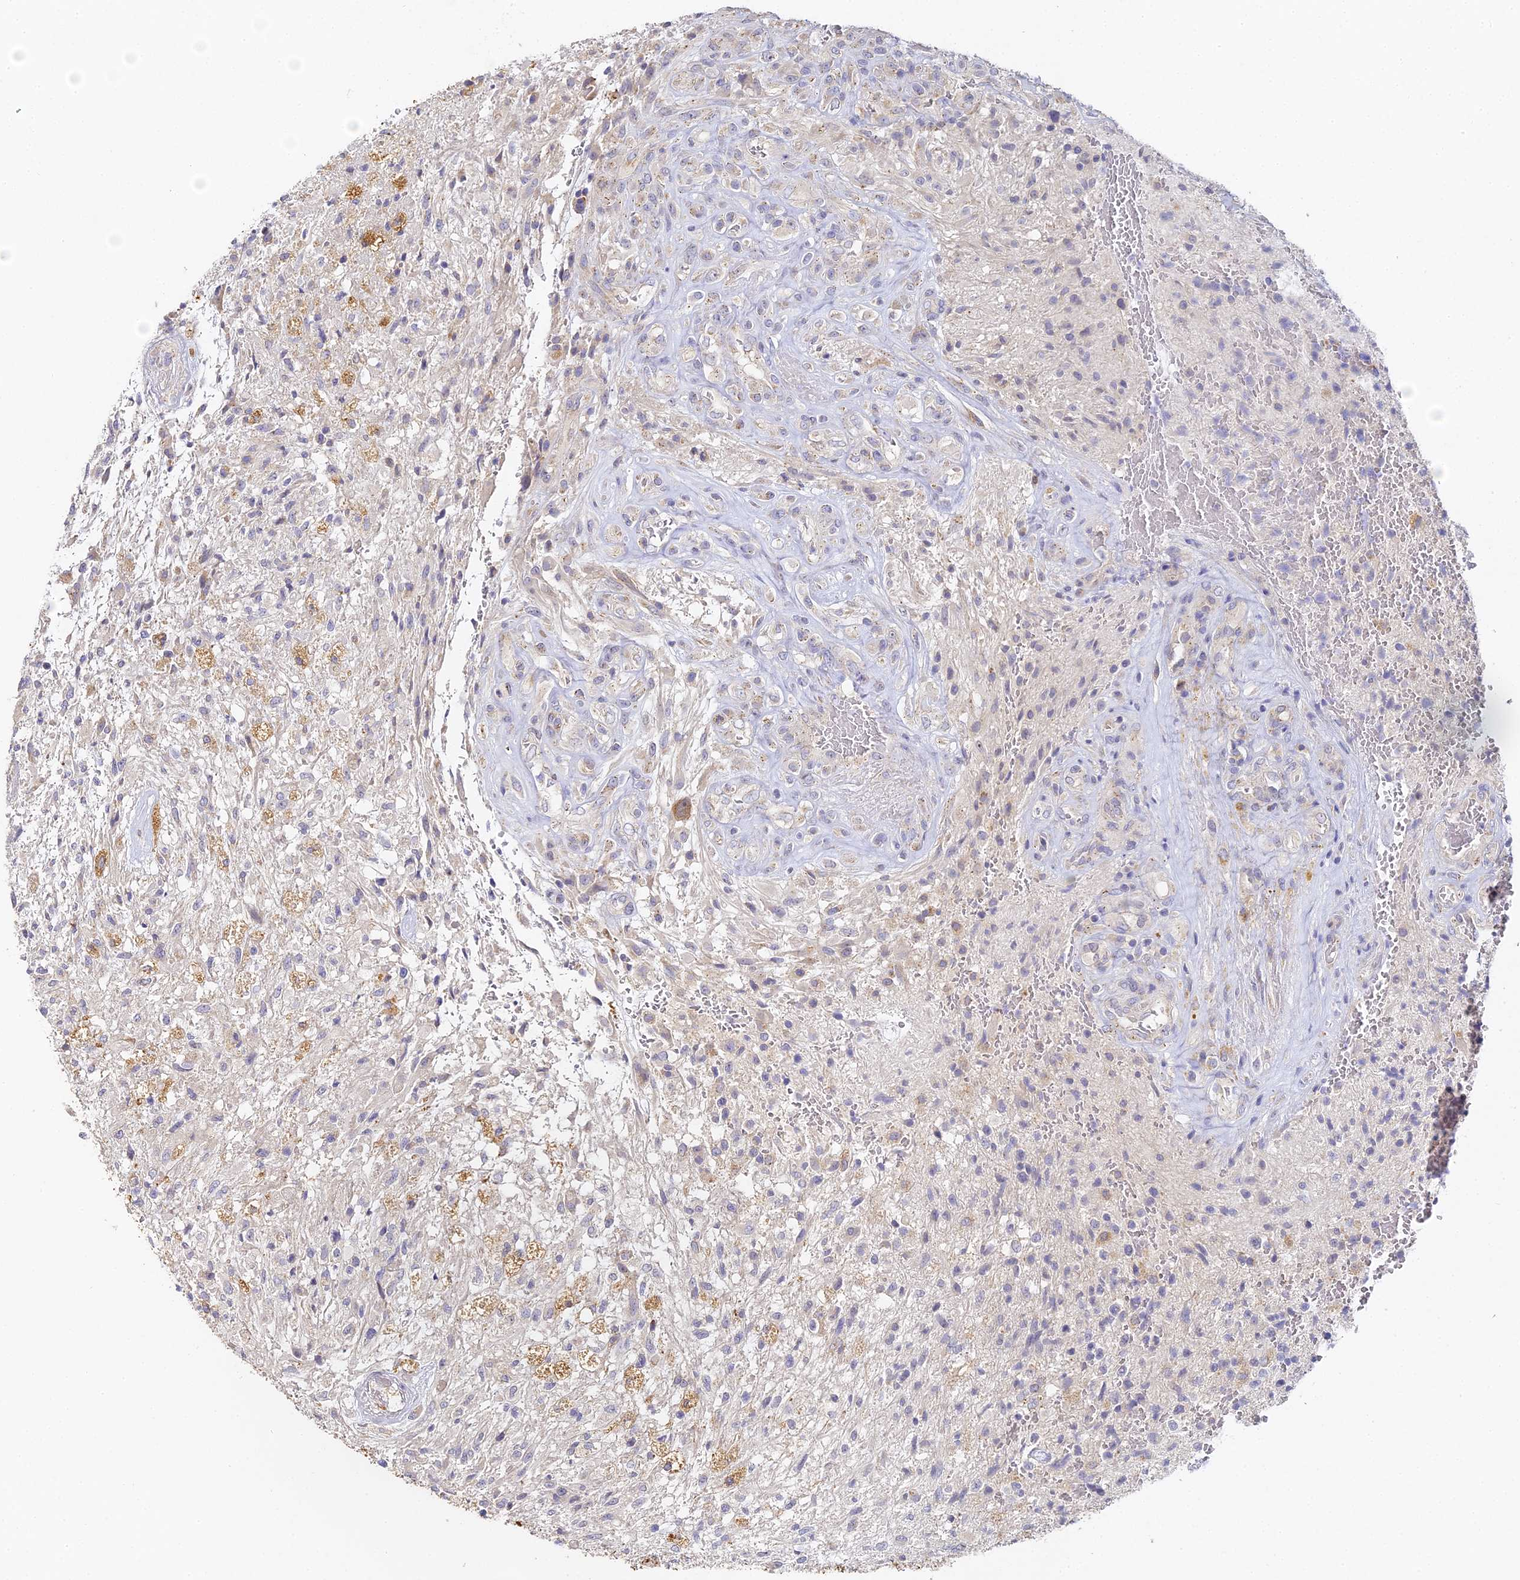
{"staining": {"intensity": "negative", "quantity": "none", "location": "none"}, "tissue": "glioma", "cell_type": "Tumor cells", "image_type": "cancer", "snomed": [{"axis": "morphology", "description": "Glioma, malignant, High grade"}, {"axis": "topography", "description": "Brain"}], "caption": "Immunohistochemistry image of human malignant glioma (high-grade) stained for a protein (brown), which shows no positivity in tumor cells.", "gene": "DONSON", "patient": {"sex": "male", "age": 56}}